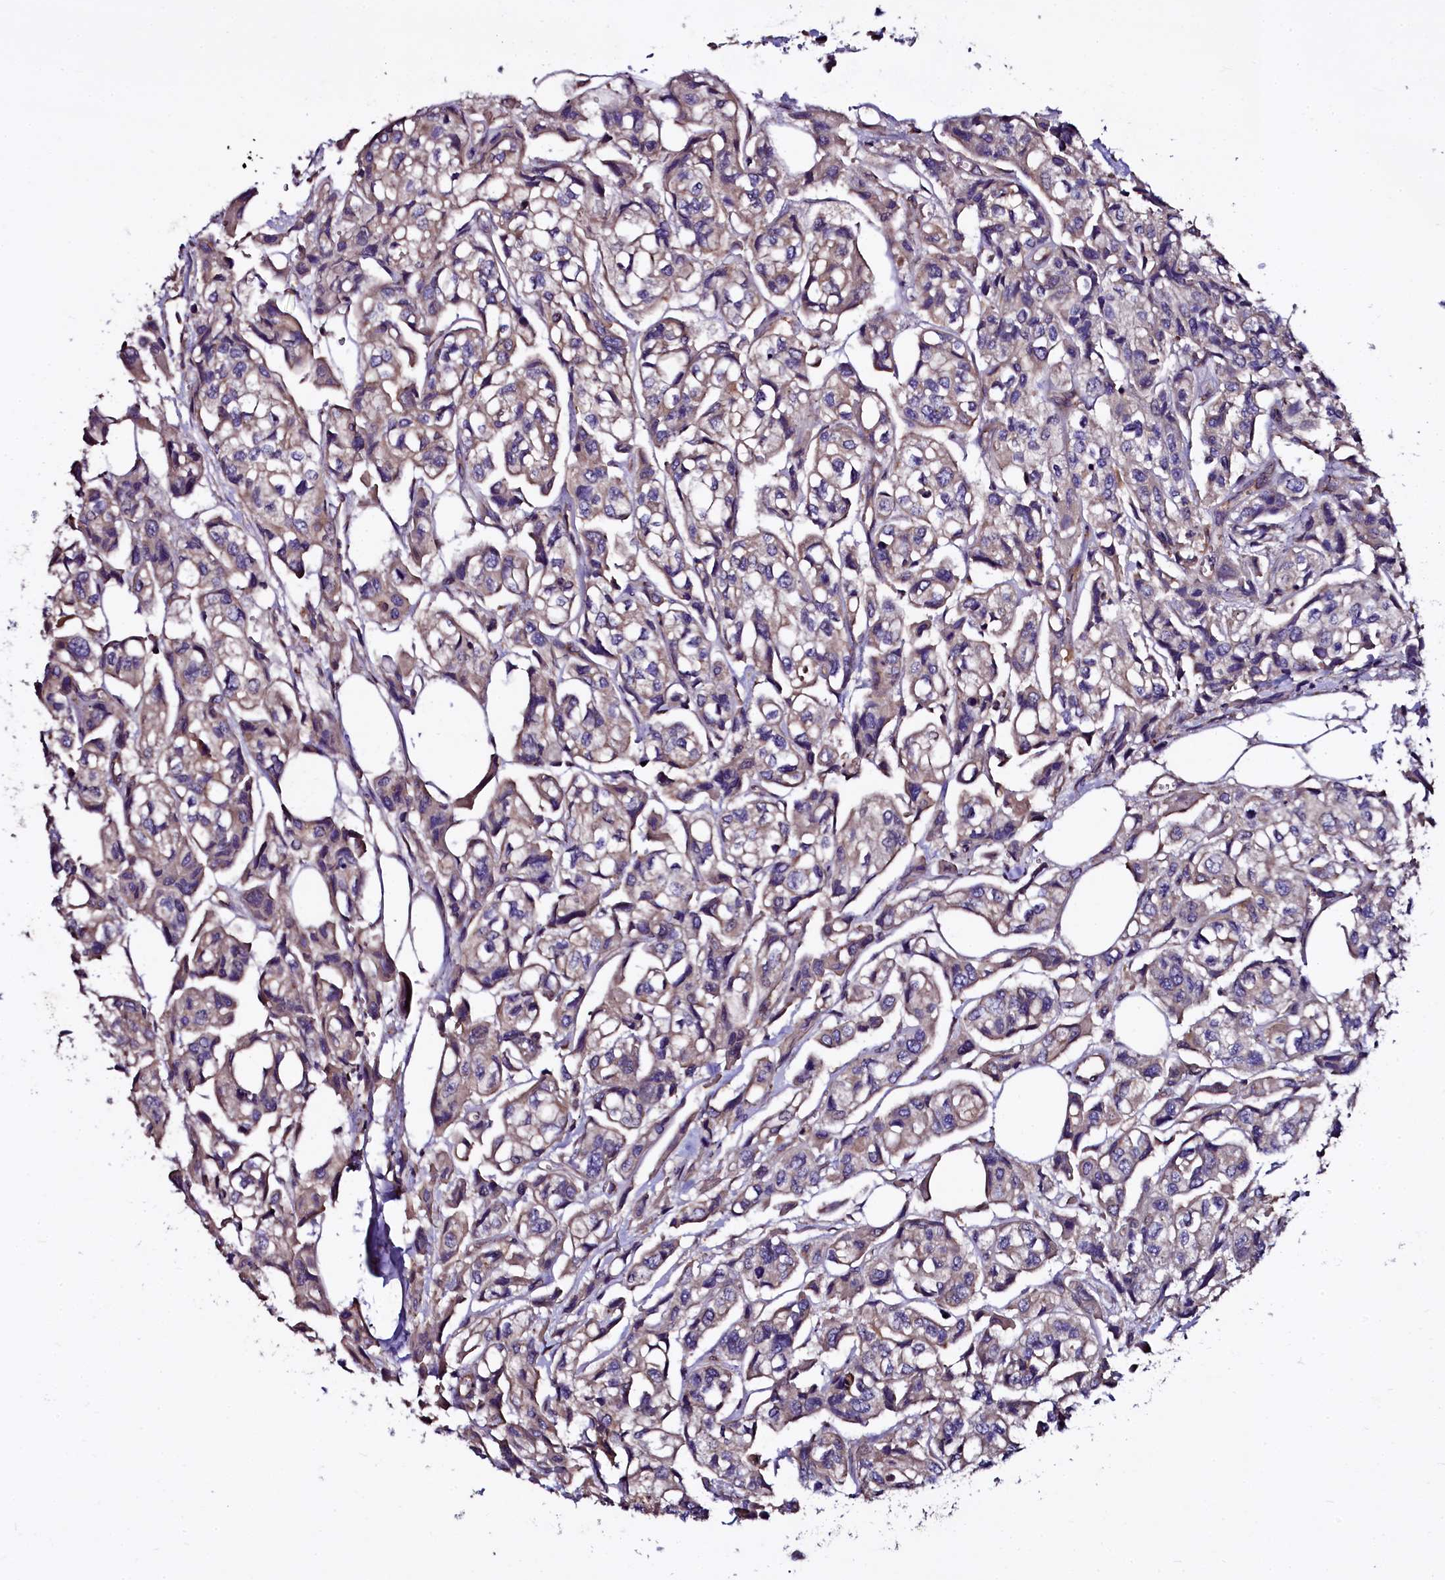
{"staining": {"intensity": "weak", "quantity": "<25%", "location": "cytoplasmic/membranous"}, "tissue": "urothelial cancer", "cell_type": "Tumor cells", "image_type": "cancer", "snomed": [{"axis": "morphology", "description": "Urothelial carcinoma, High grade"}, {"axis": "topography", "description": "Urinary bladder"}], "caption": "Immunohistochemistry of human urothelial carcinoma (high-grade) demonstrates no positivity in tumor cells. Nuclei are stained in blue.", "gene": "APPL2", "patient": {"sex": "male", "age": 67}}